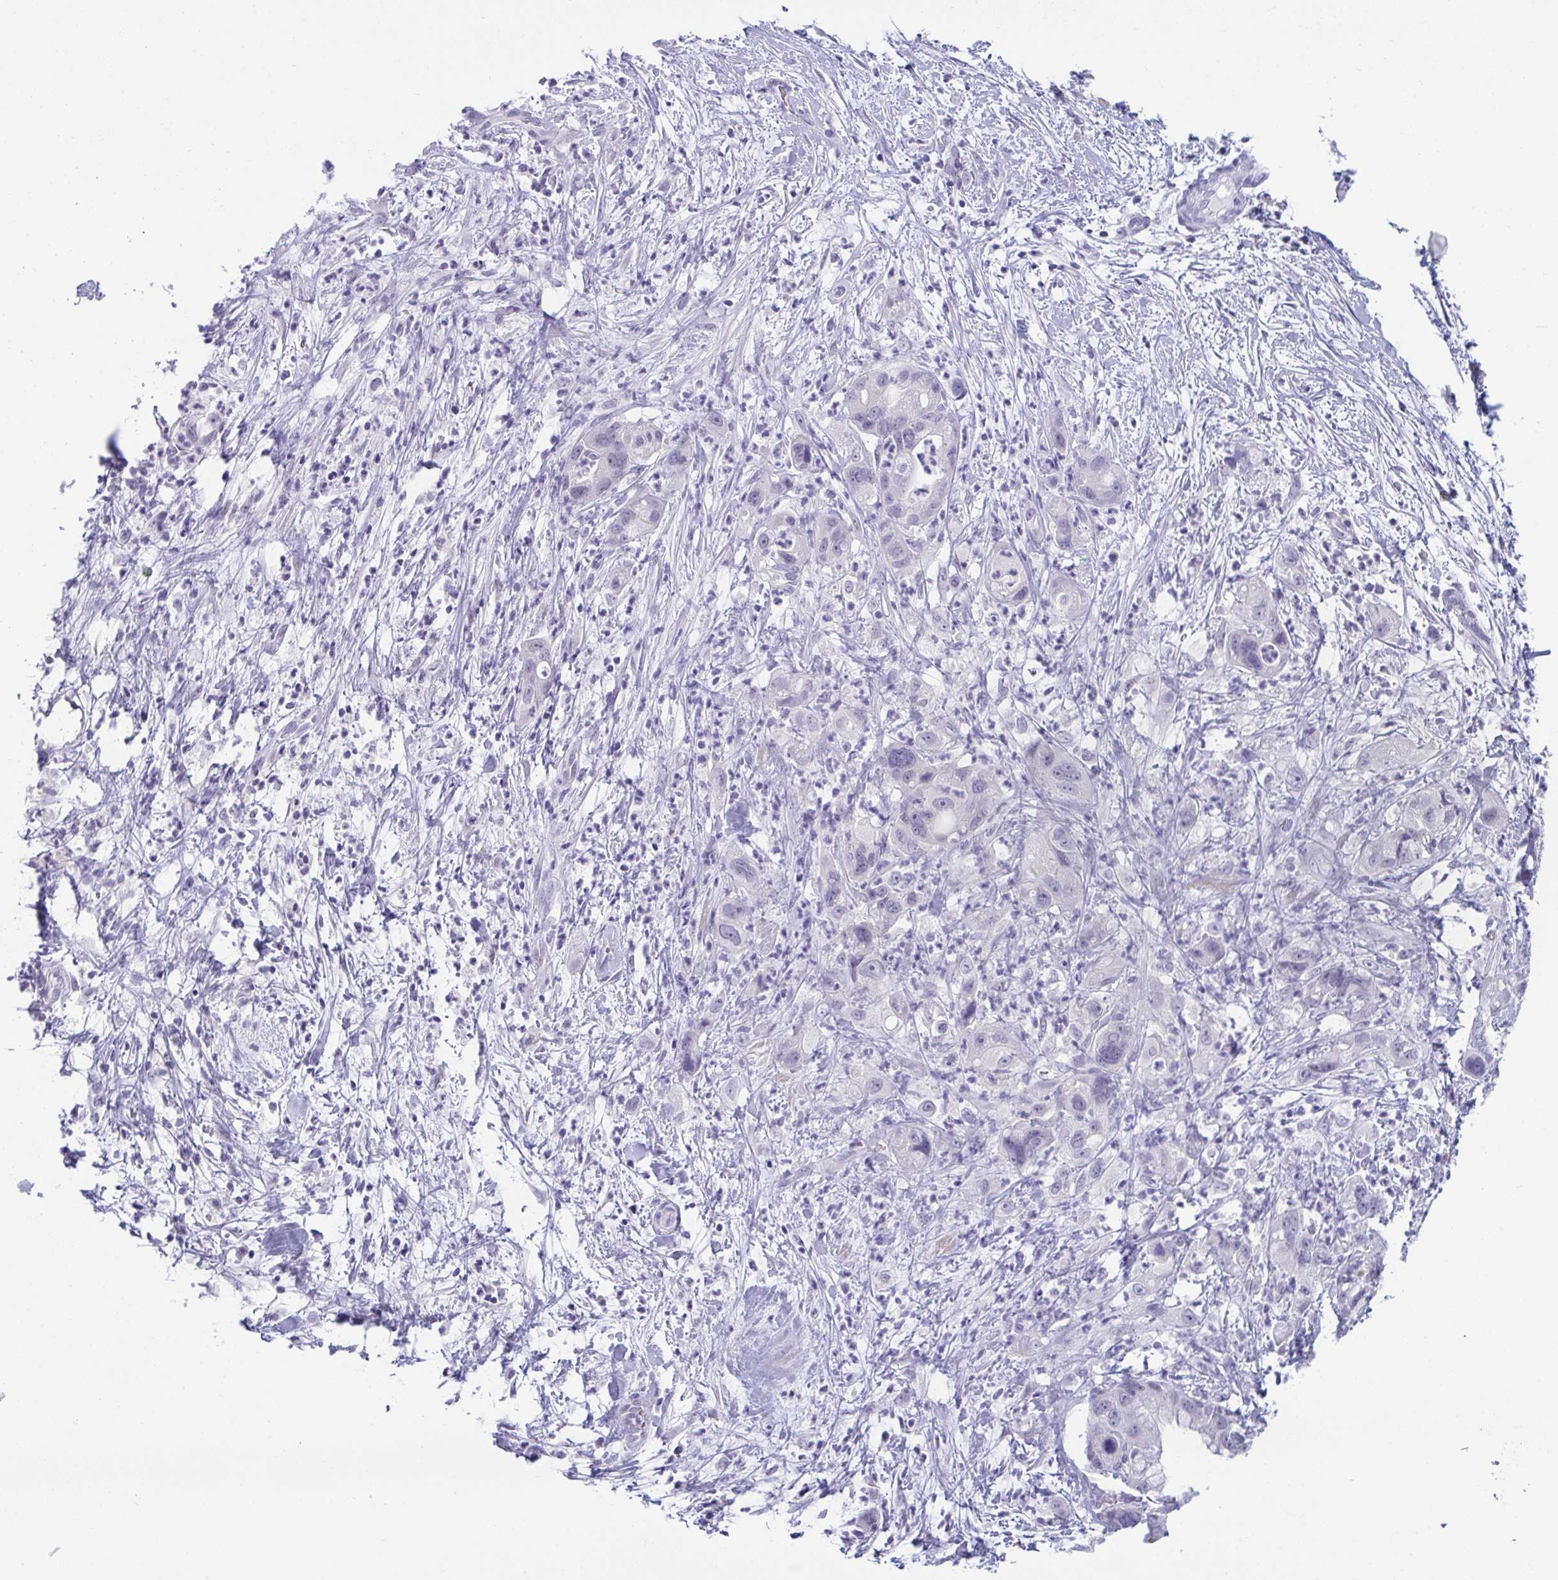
{"staining": {"intensity": "negative", "quantity": "none", "location": "none"}, "tissue": "pancreatic cancer", "cell_type": "Tumor cells", "image_type": "cancer", "snomed": [{"axis": "morphology", "description": "Adenocarcinoma, NOS"}, {"axis": "topography", "description": "Pancreas"}], "caption": "High power microscopy micrograph of an IHC photomicrograph of pancreatic cancer (adenocarcinoma), revealing no significant expression in tumor cells. (Immunohistochemistry (ihc), brightfield microscopy, high magnification).", "gene": "BMAL2", "patient": {"sex": "male", "age": 68}}